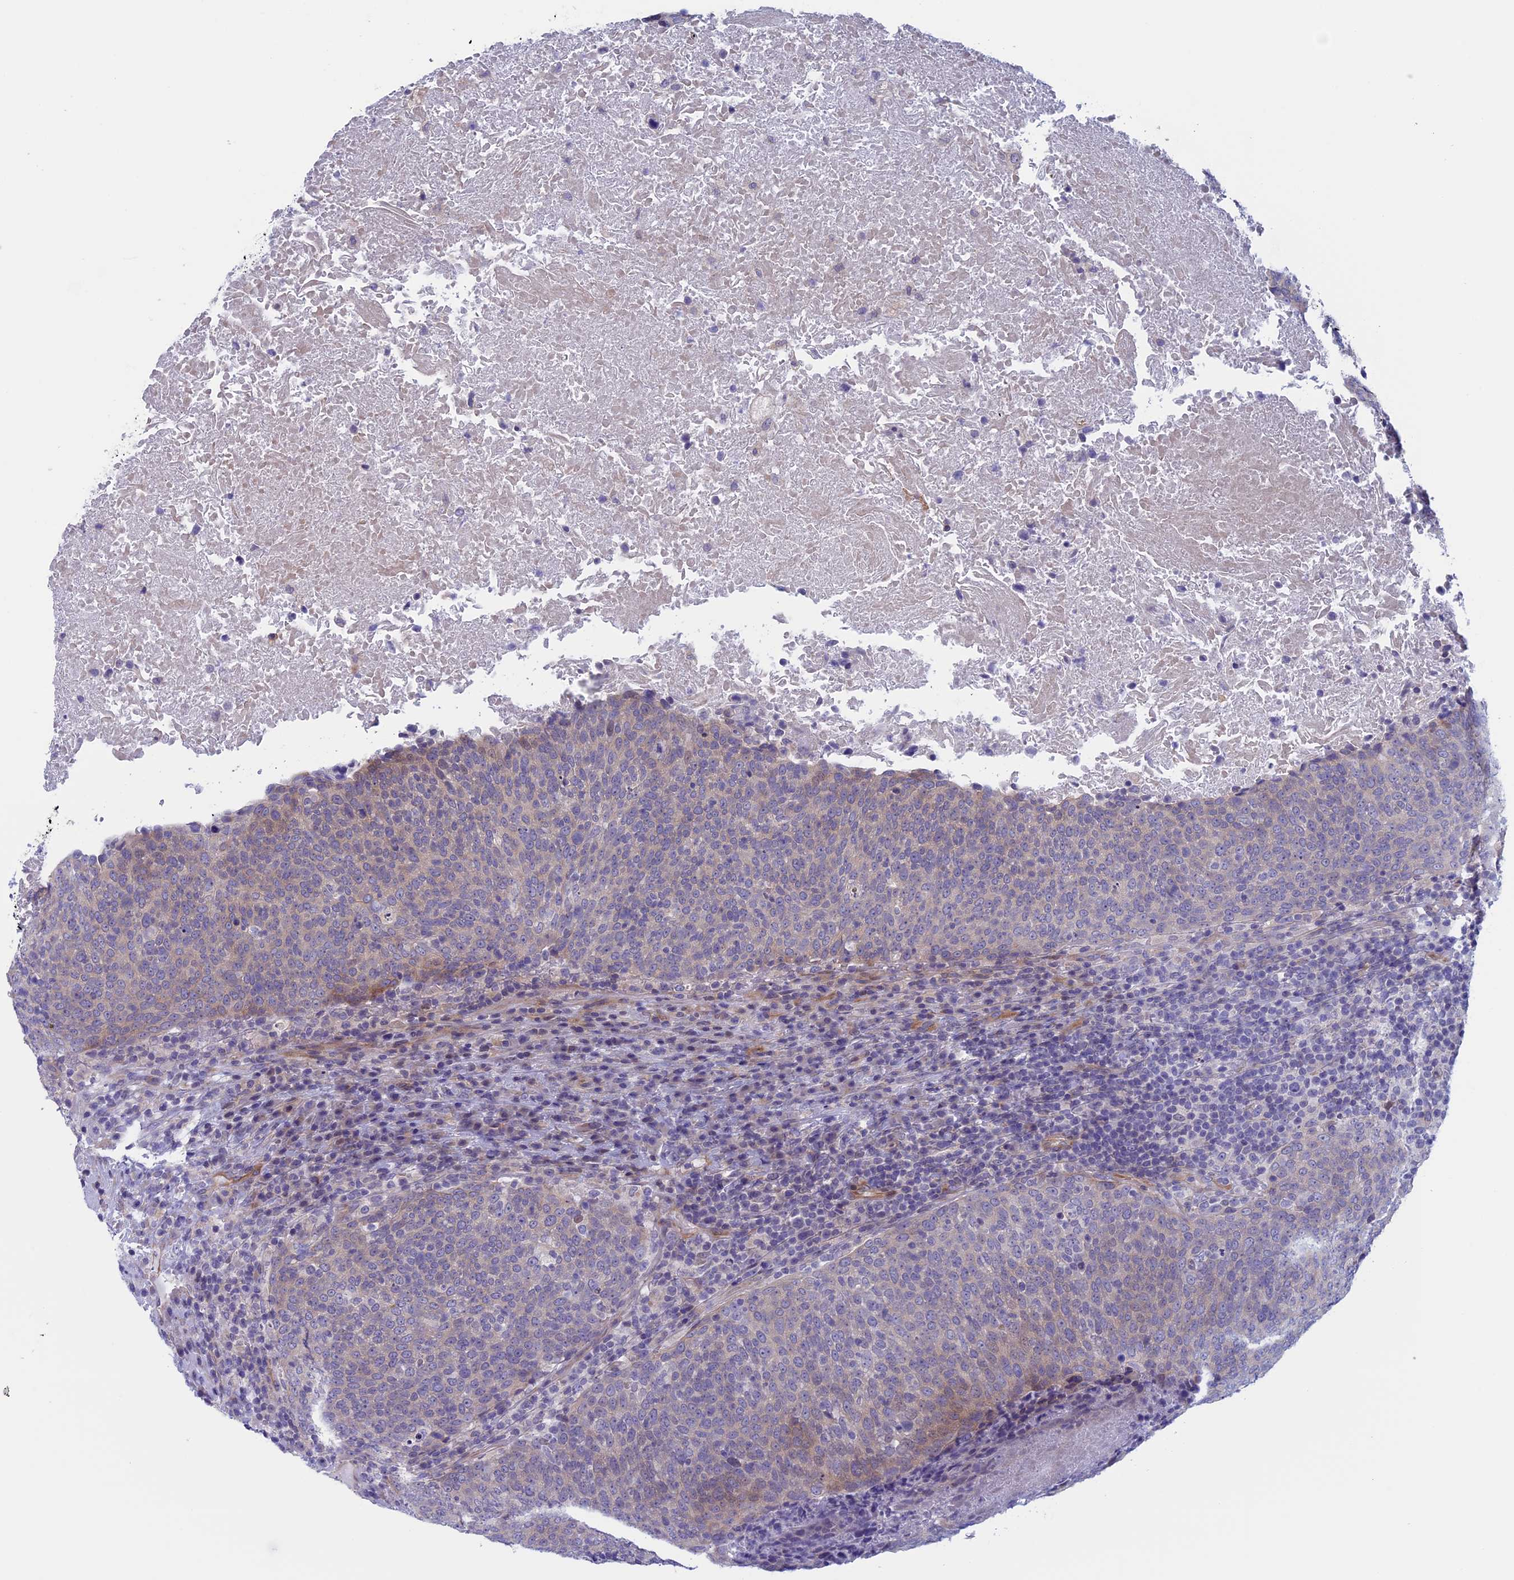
{"staining": {"intensity": "weak", "quantity": "<25%", "location": "cytoplasmic/membranous"}, "tissue": "head and neck cancer", "cell_type": "Tumor cells", "image_type": "cancer", "snomed": [{"axis": "morphology", "description": "Squamous cell carcinoma, NOS"}, {"axis": "morphology", "description": "Squamous cell carcinoma, metastatic, NOS"}, {"axis": "topography", "description": "Lymph node"}, {"axis": "topography", "description": "Head-Neck"}], "caption": "A micrograph of human head and neck cancer (squamous cell carcinoma) is negative for staining in tumor cells. (Immunohistochemistry (ihc), brightfield microscopy, high magnification).", "gene": "CNOT6L", "patient": {"sex": "male", "age": 62}}